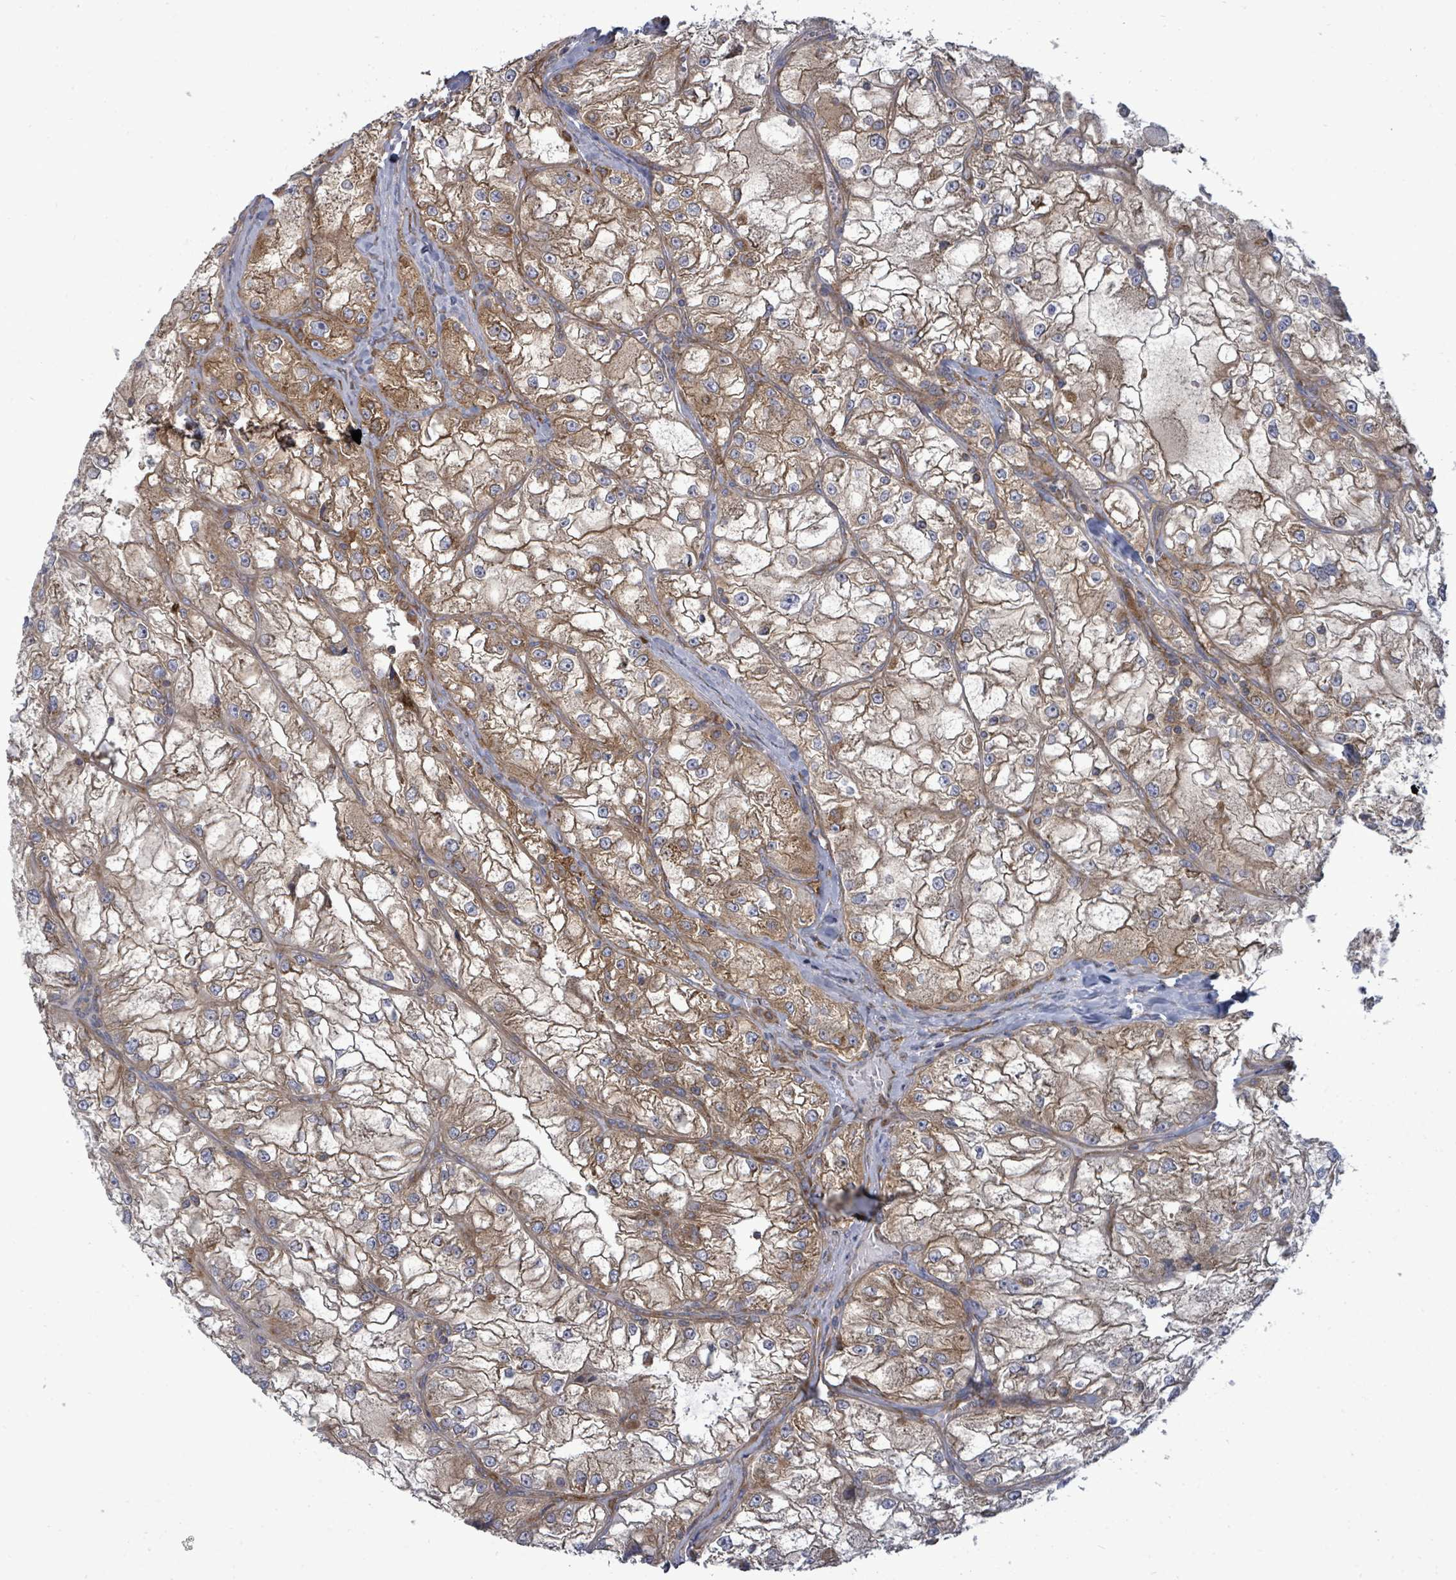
{"staining": {"intensity": "moderate", "quantity": ">75%", "location": "cytoplasmic/membranous"}, "tissue": "renal cancer", "cell_type": "Tumor cells", "image_type": "cancer", "snomed": [{"axis": "morphology", "description": "Adenocarcinoma, NOS"}, {"axis": "topography", "description": "Kidney"}], "caption": "A brown stain labels moderate cytoplasmic/membranous expression of a protein in renal cancer (adenocarcinoma) tumor cells.", "gene": "EIF3C", "patient": {"sex": "female", "age": 72}}